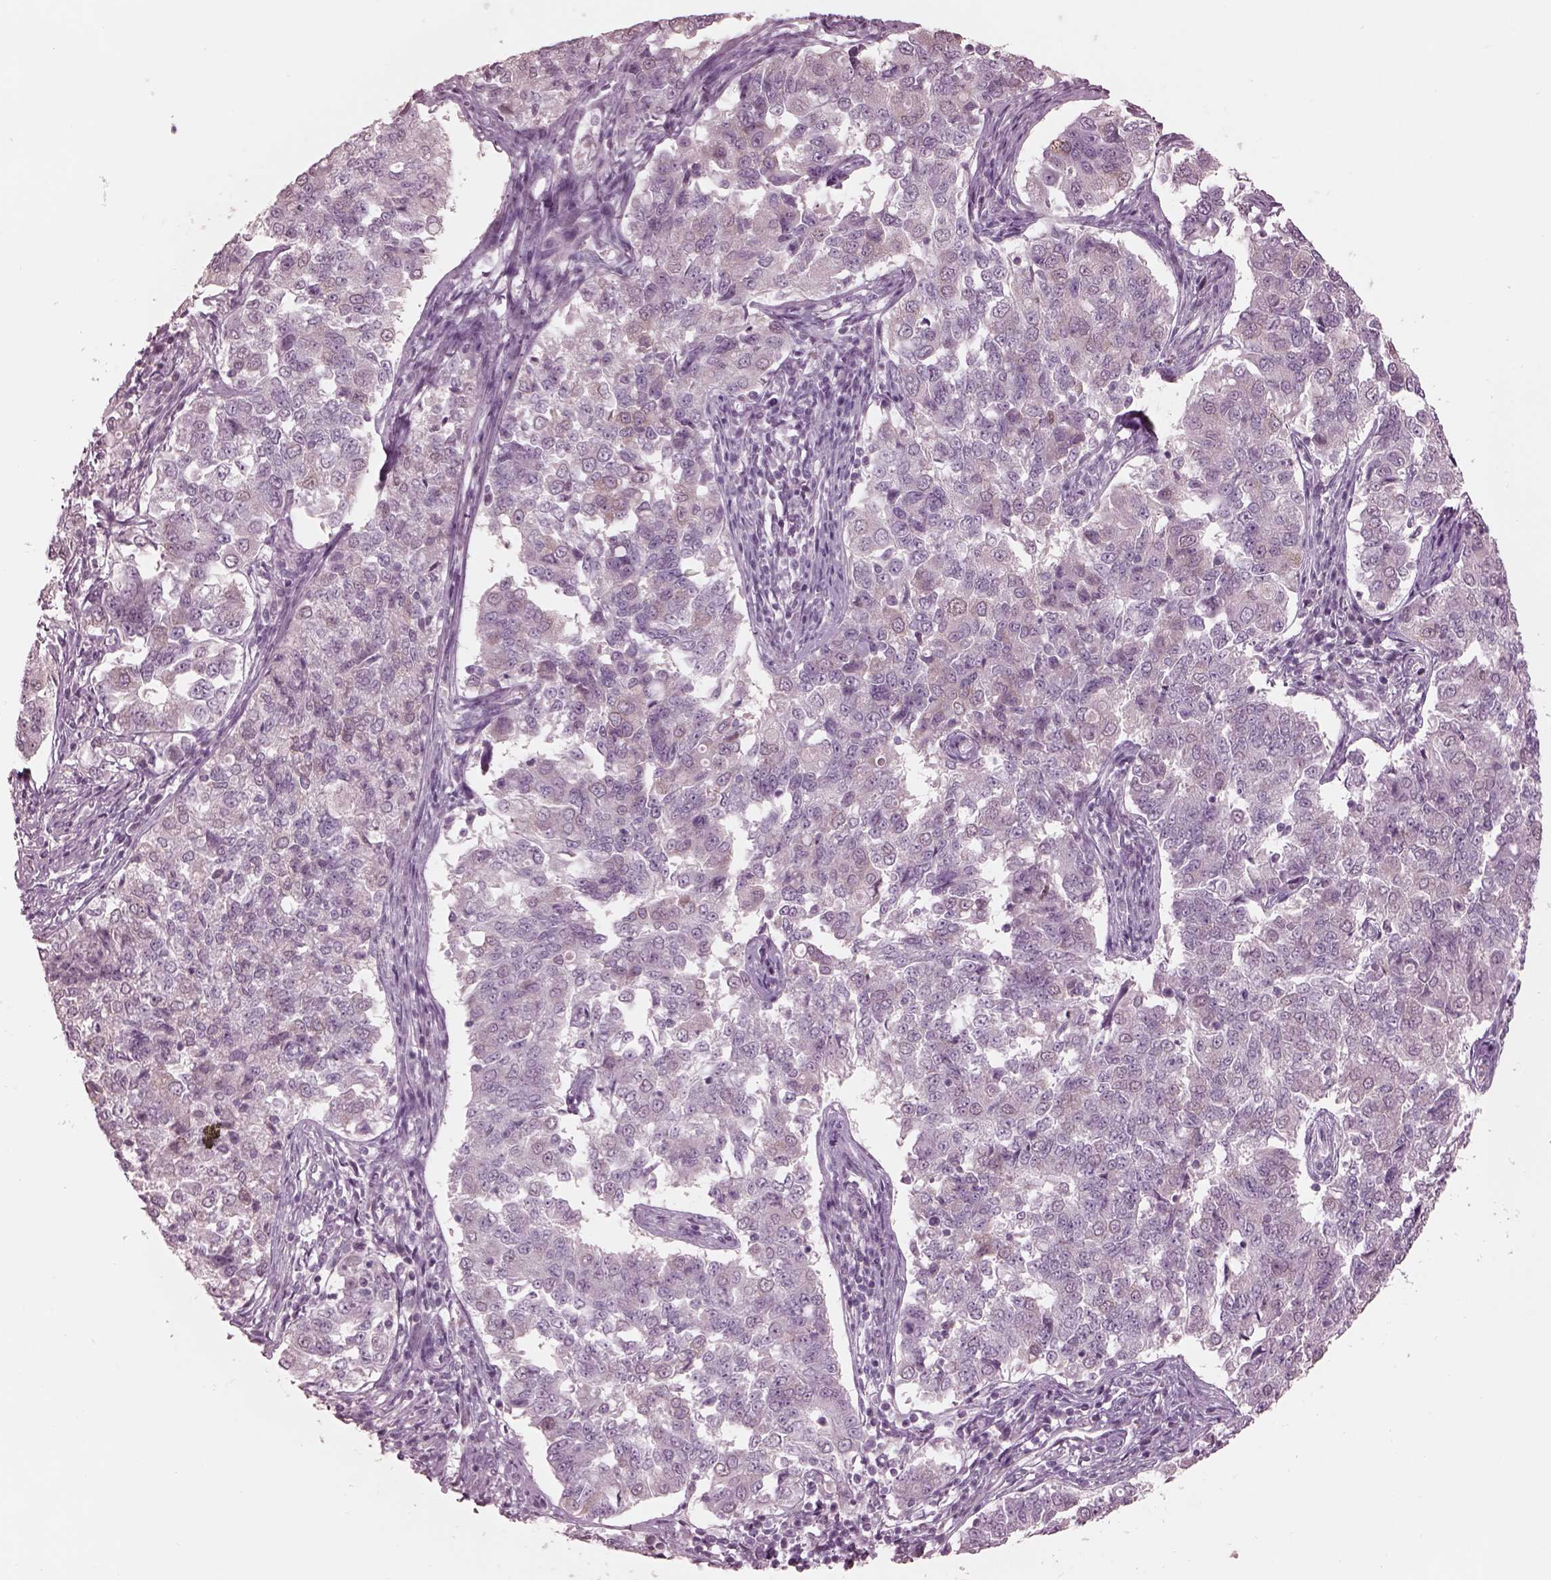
{"staining": {"intensity": "negative", "quantity": "none", "location": "none"}, "tissue": "endometrial cancer", "cell_type": "Tumor cells", "image_type": "cancer", "snomed": [{"axis": "morphology", "description": "Adenocarcinoma, NOS"}, {"axis": "topography", "description": "Endometrium"}], "caption": "Immunohistochemistry of endometrial cancer (adenocarcinoma) demonstrates no staining in tumor cells.", "gene": "GARIN4", "patient": {"sex": "female", "age": 43}}